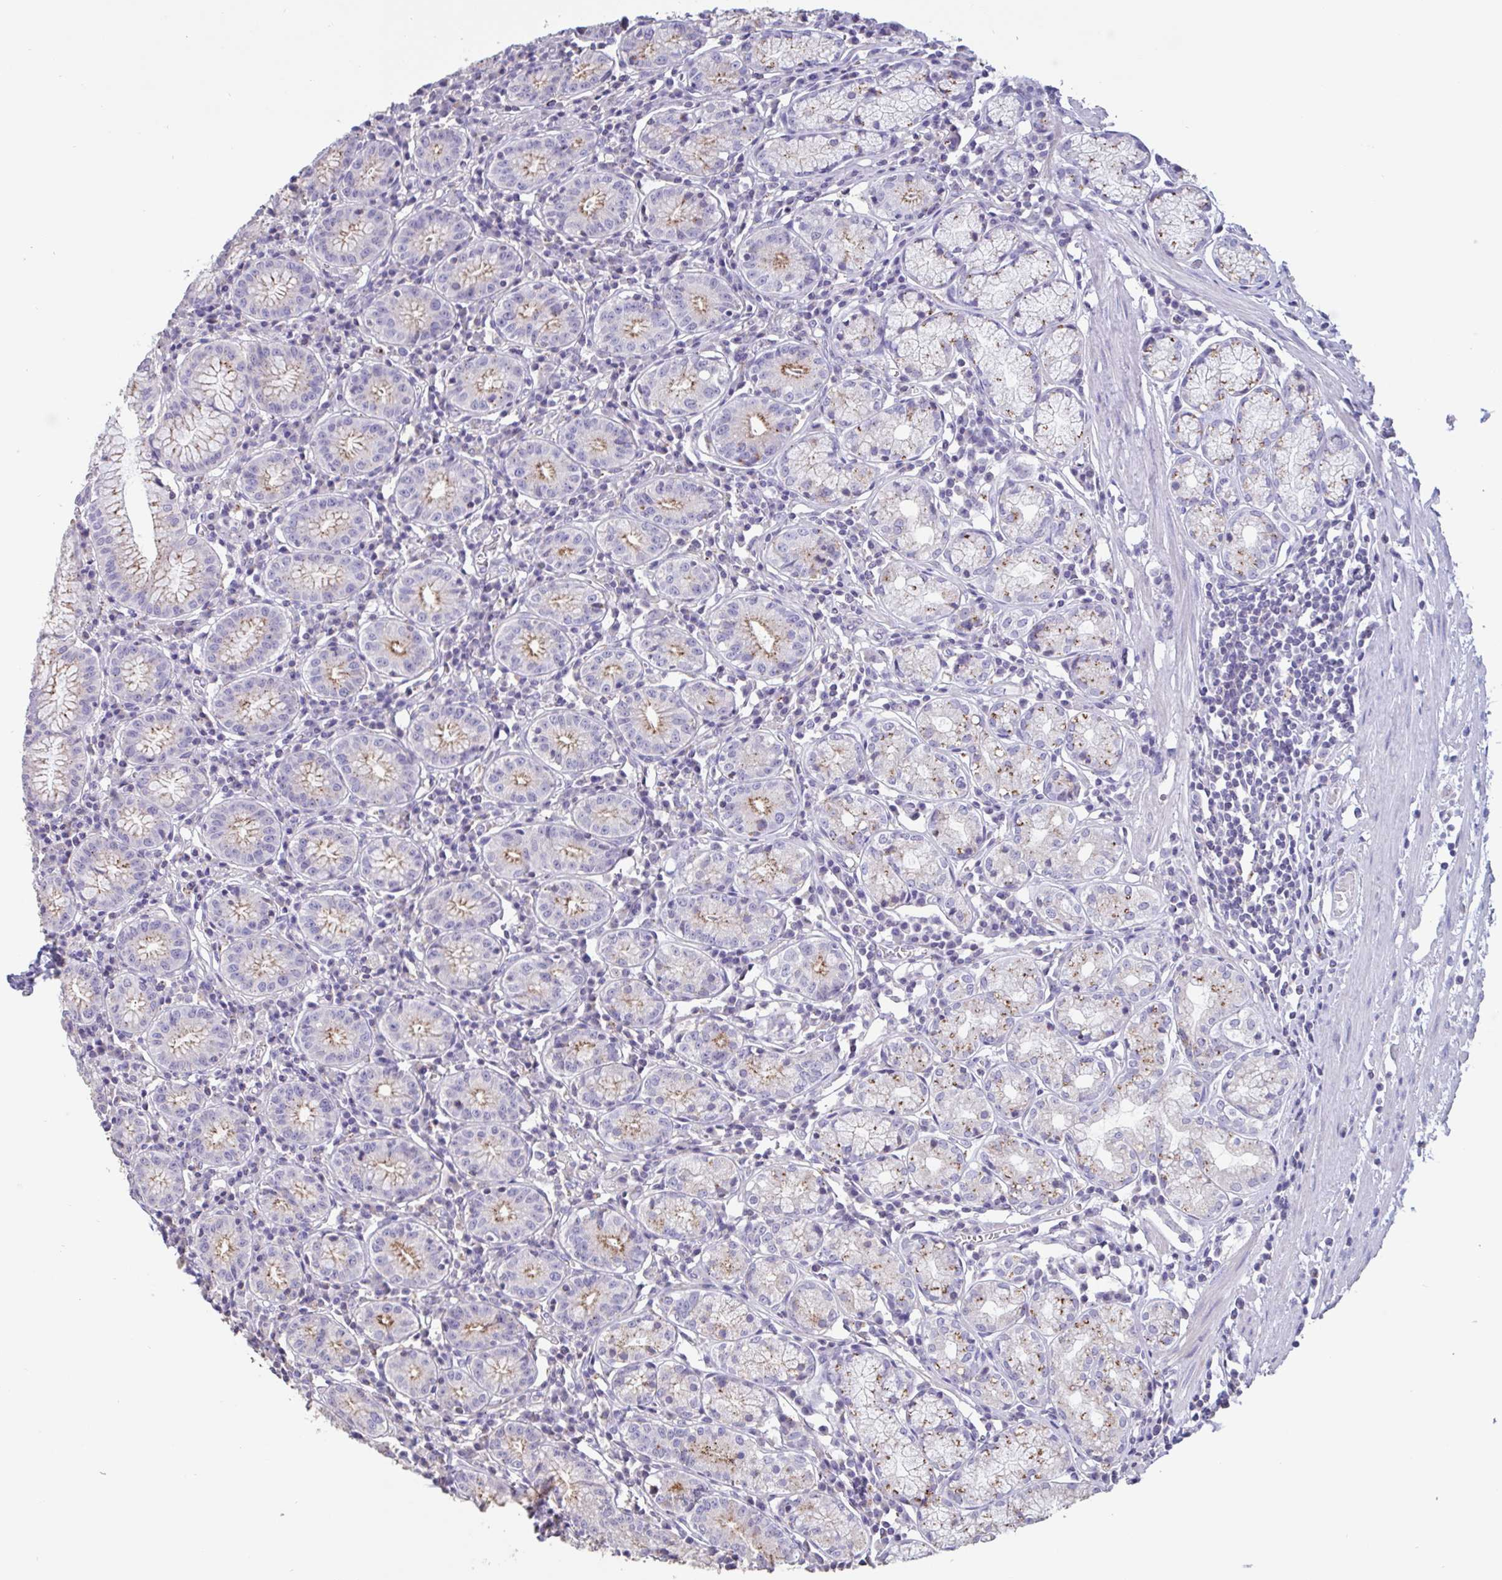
{"staining": {"intensity": "moderate", "quantity": "25%-75%", "location": "cytoplasmic/membranous"}, "tissue": "stomach", "cell_type": "Glandular cells", "image_type": "normal", "snomed": [{"axis": "morphology", "description": "Normal tissue, NOS"}, {"axis": "topography", "description": "Stomach"}], "caption": "Protein expression by immunohistochemistry reveals moderate cytoplasmic/membranous expression in approximately 25%-75% of glandular cells in benign stomach.", "gene": "CHMP5", "patient": {"sex": "male", "age": 55}}